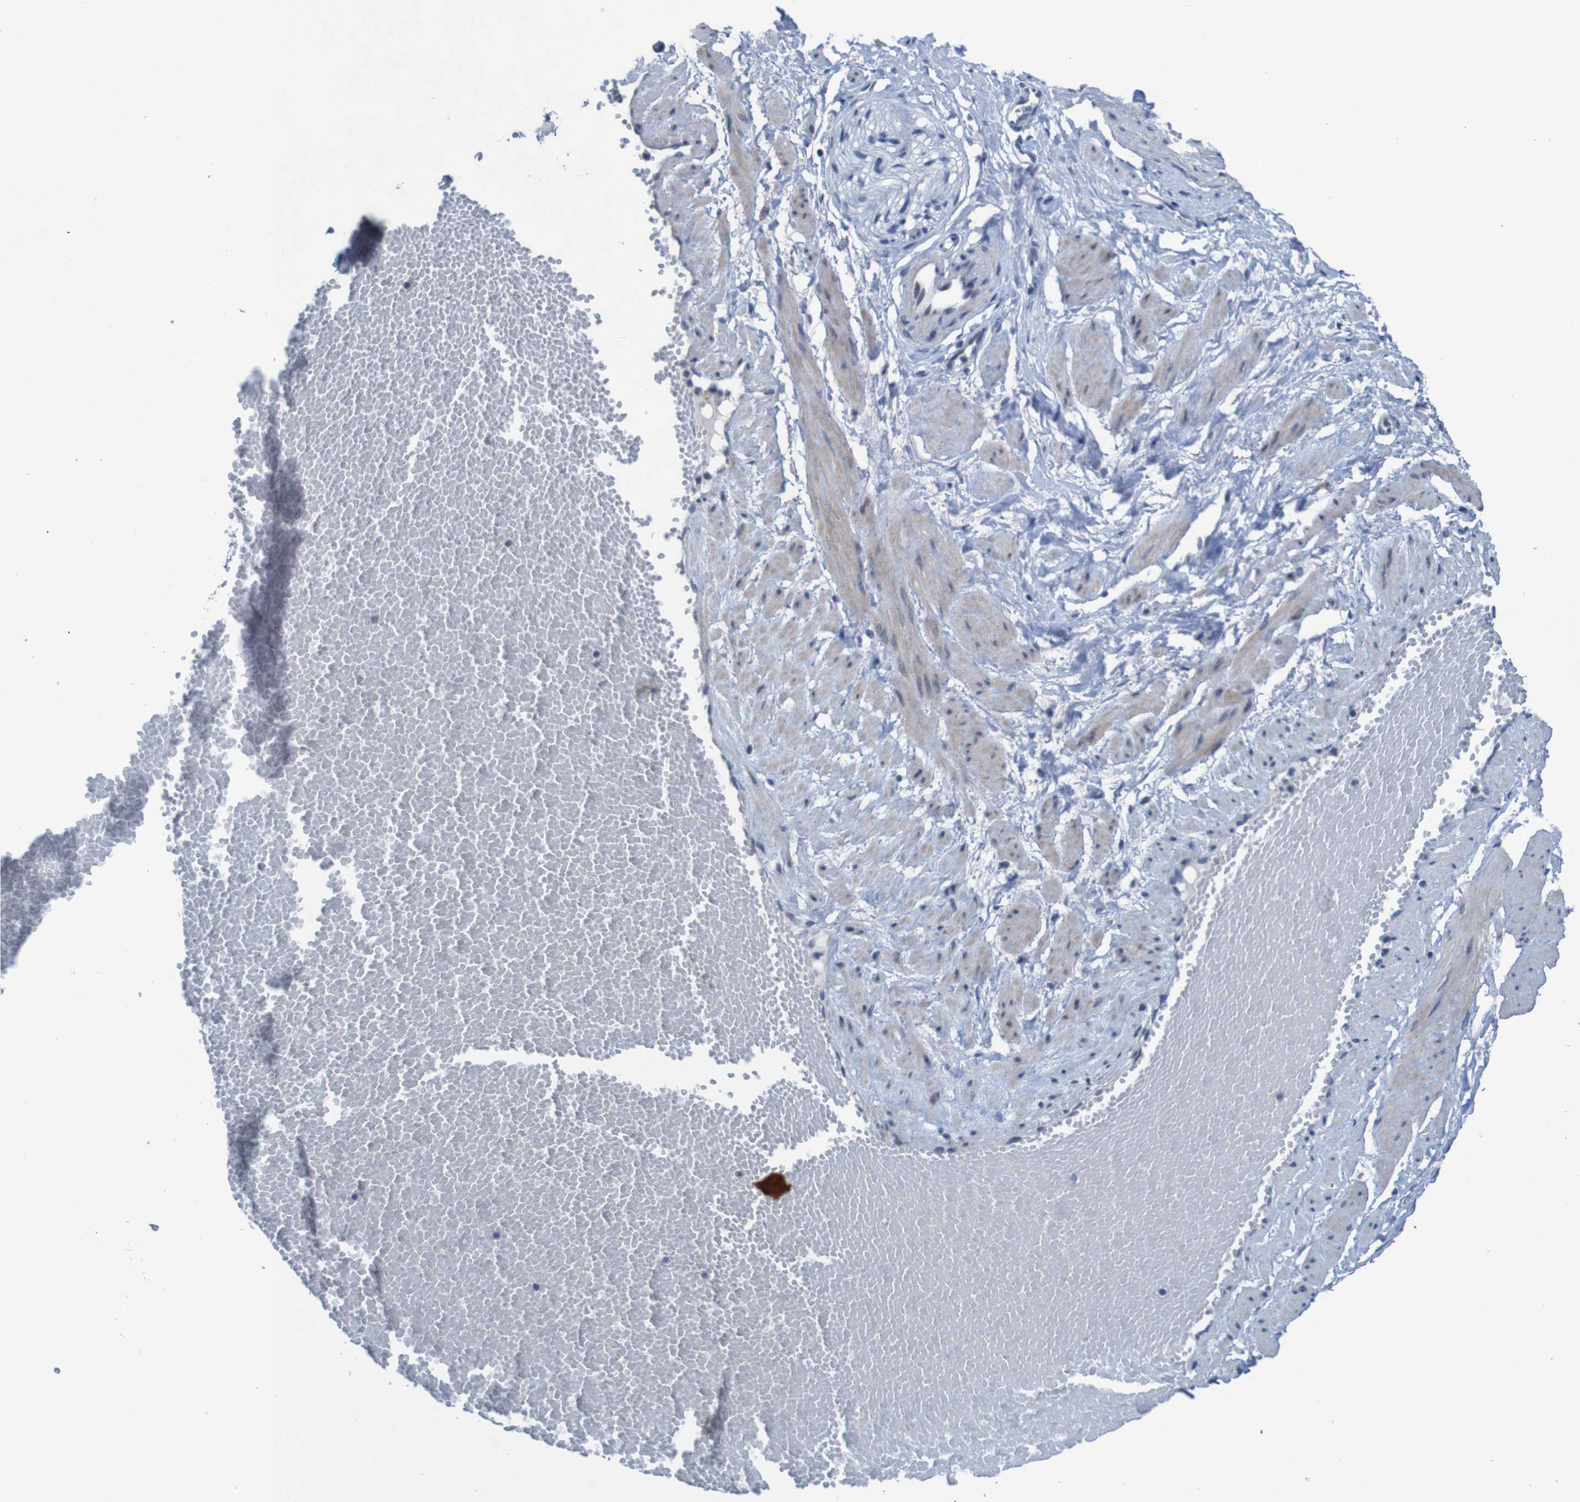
{"staining": {"intensity": "negative", "quantity": "none", "location": "none"}, "tissue": "adipose tissue", "cell_type": "Adipocytes", "image_type": "normal", "snomed": [{"axis": "morphology", "description": "Normal tissue, NOS"}, {"axis": "topography", "description": "Soft tissue"}, {"axis": "topography", "description": "Vascular tissue"}], "caption": "Immunohistochemical staining of normal human adipose tissue shows no significant staining in adipocytes. (DAB immunohistochemistry with hematoxylin counter stain).", "gene": "CLDN18", "patient": {"sex": "female", "age": 35}}